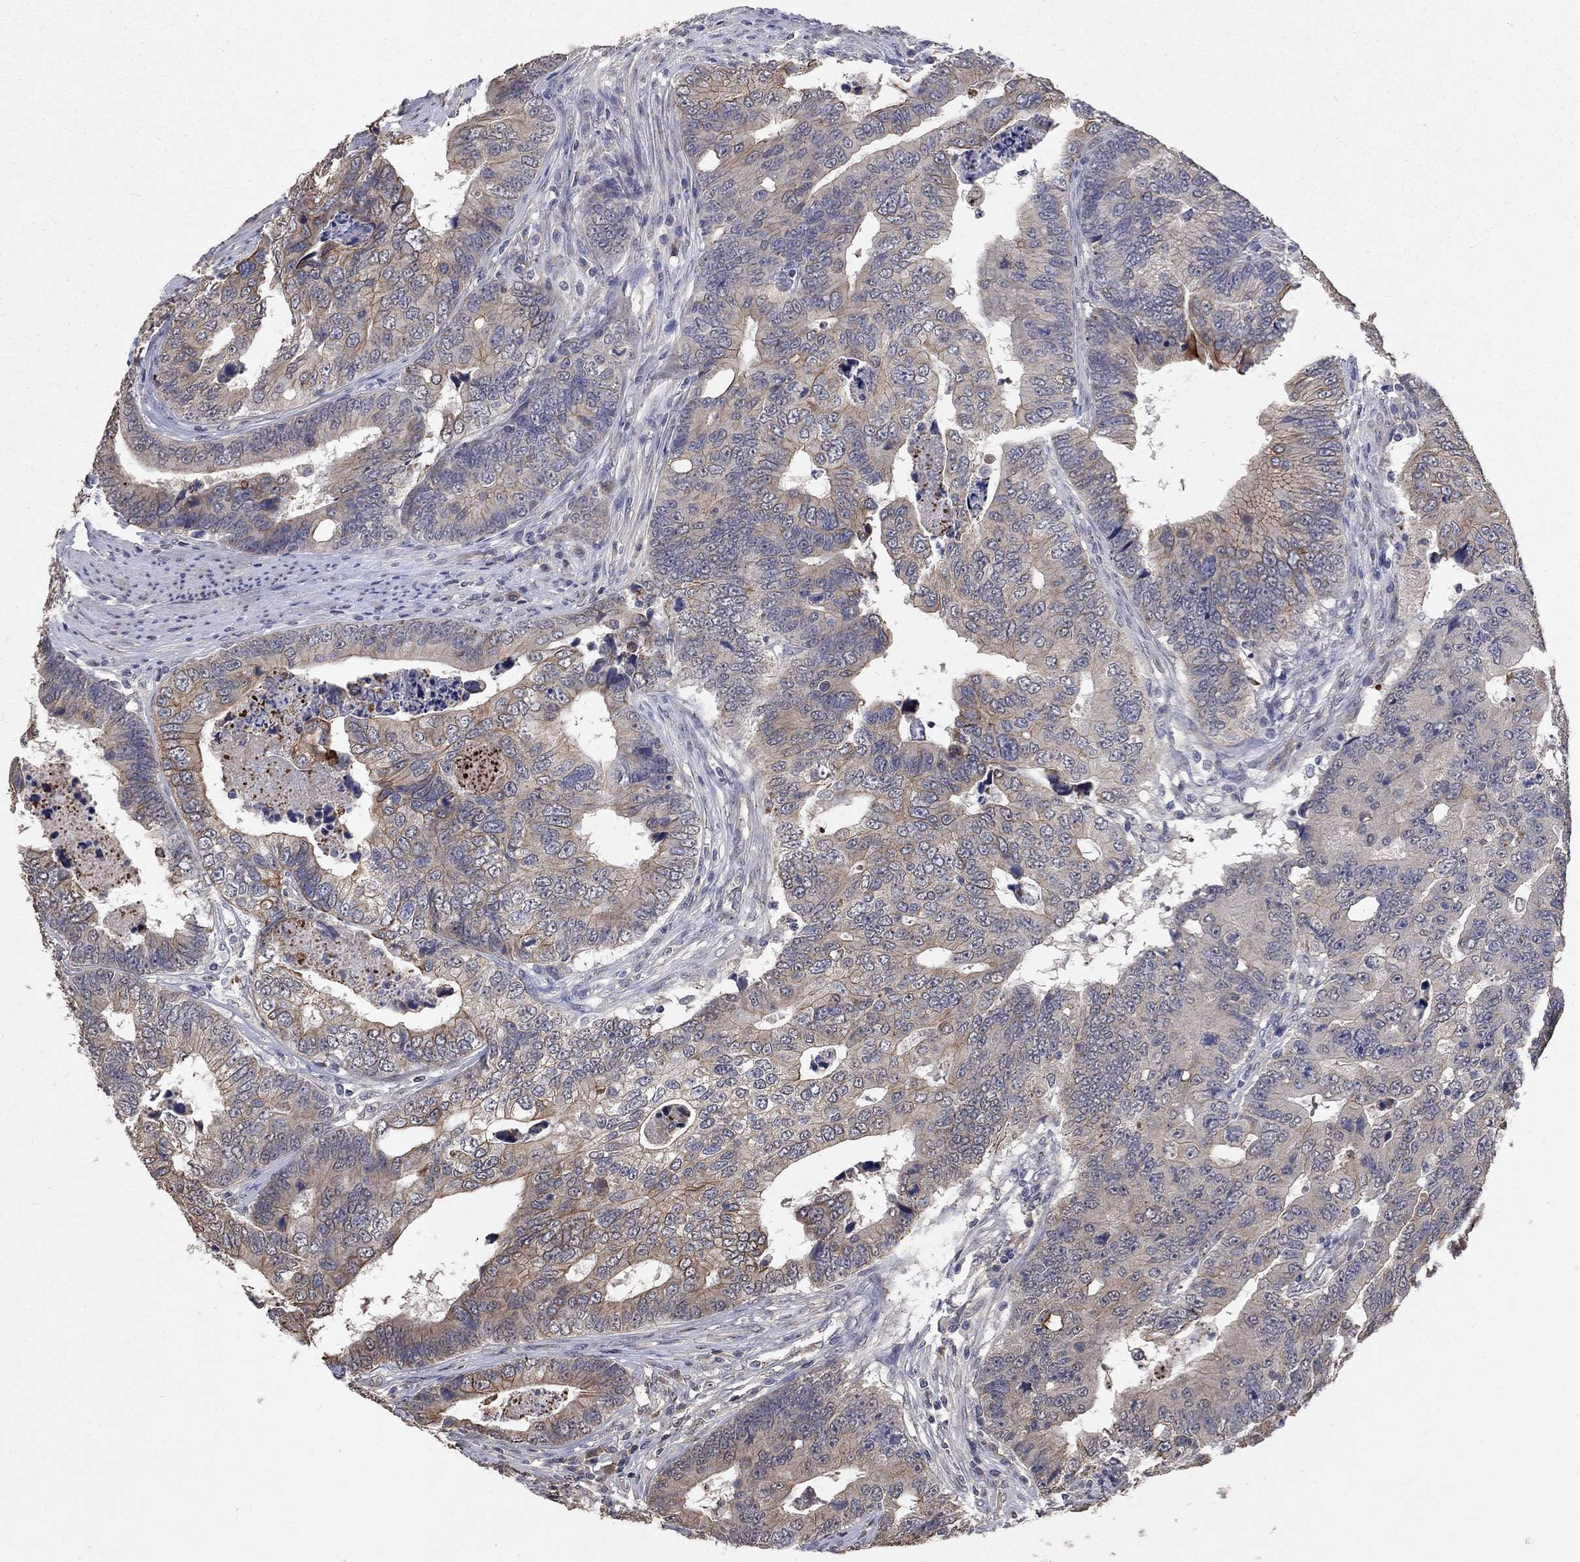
{"staining": {"intensity": "moderate", "quantity": "<25%", "location": "cytoplasmic/membranous"}, "tissue": "colorectal cancer", "cell_type": "Tumor cells", "image_type": "cancer", "snomed": [{"axis": "morphology", "description": "Adenocarcinoma, NOS"}, {"axis": "topography", "description": "Colon"}], "caption": "Human colorectal cancer (adenocarcinoma) stained for a protein (brown) displays moderate cytoplasmic/membranous positive expression in approximately <25% of tumor cells.", "gene": "CHST5", "patient": {"sex": "female", "age": 72}}